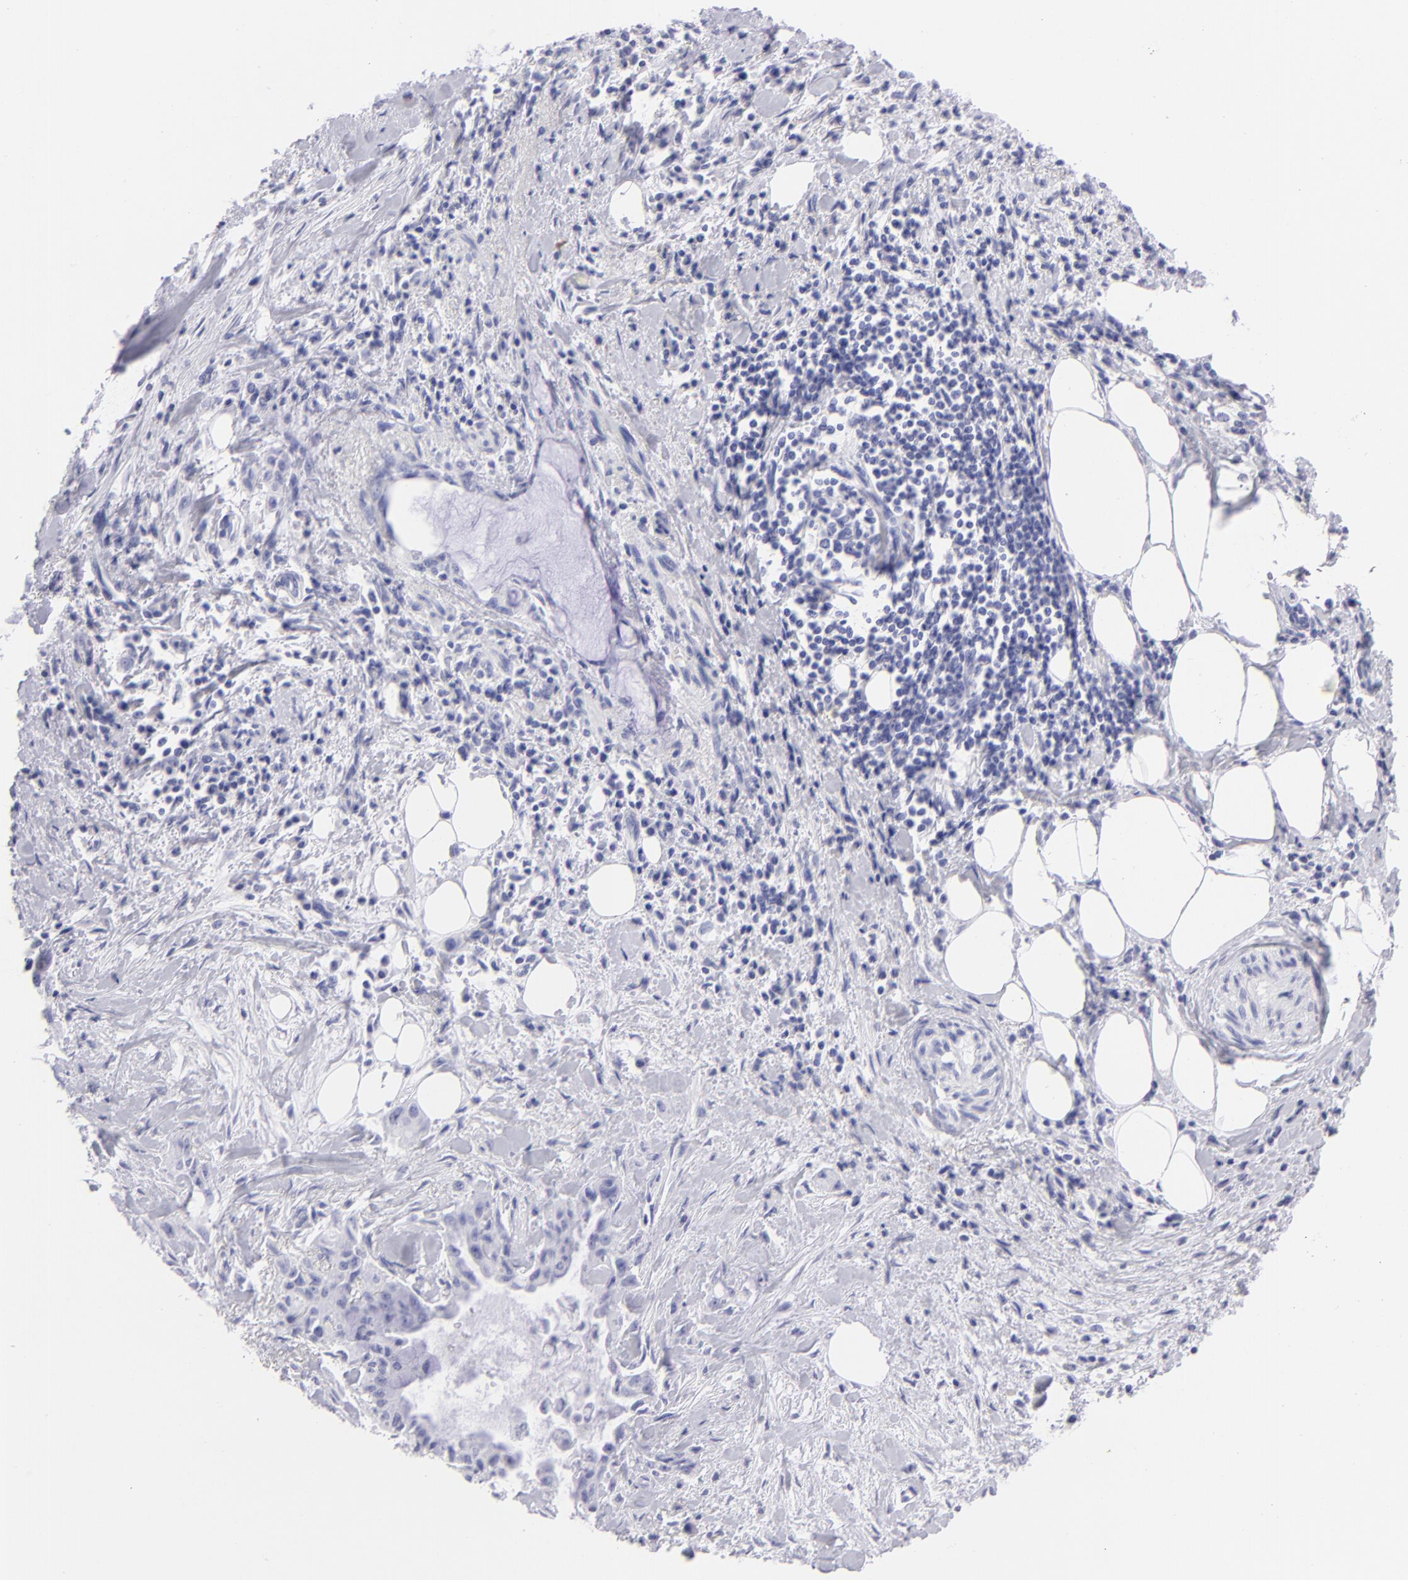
{"staining": {"intensity": "negative", "quantity": "none", "location": "none"}, "tissue": "pancreatic cancer", "cell_type": "Tumor cells", "image_type": "cancer", "snomed": [{"axis": "morphology", "description": "Adenocarcinoma, NOS"}, {"axis": "topography", "description": "Pancreas"}], "caption": "Image shows no protein positivity in tumor cells of pancreatic adenocarcinoma tissue.", "gene": "SLC1A2", "patient": {"sex": "male", "age": 59}}